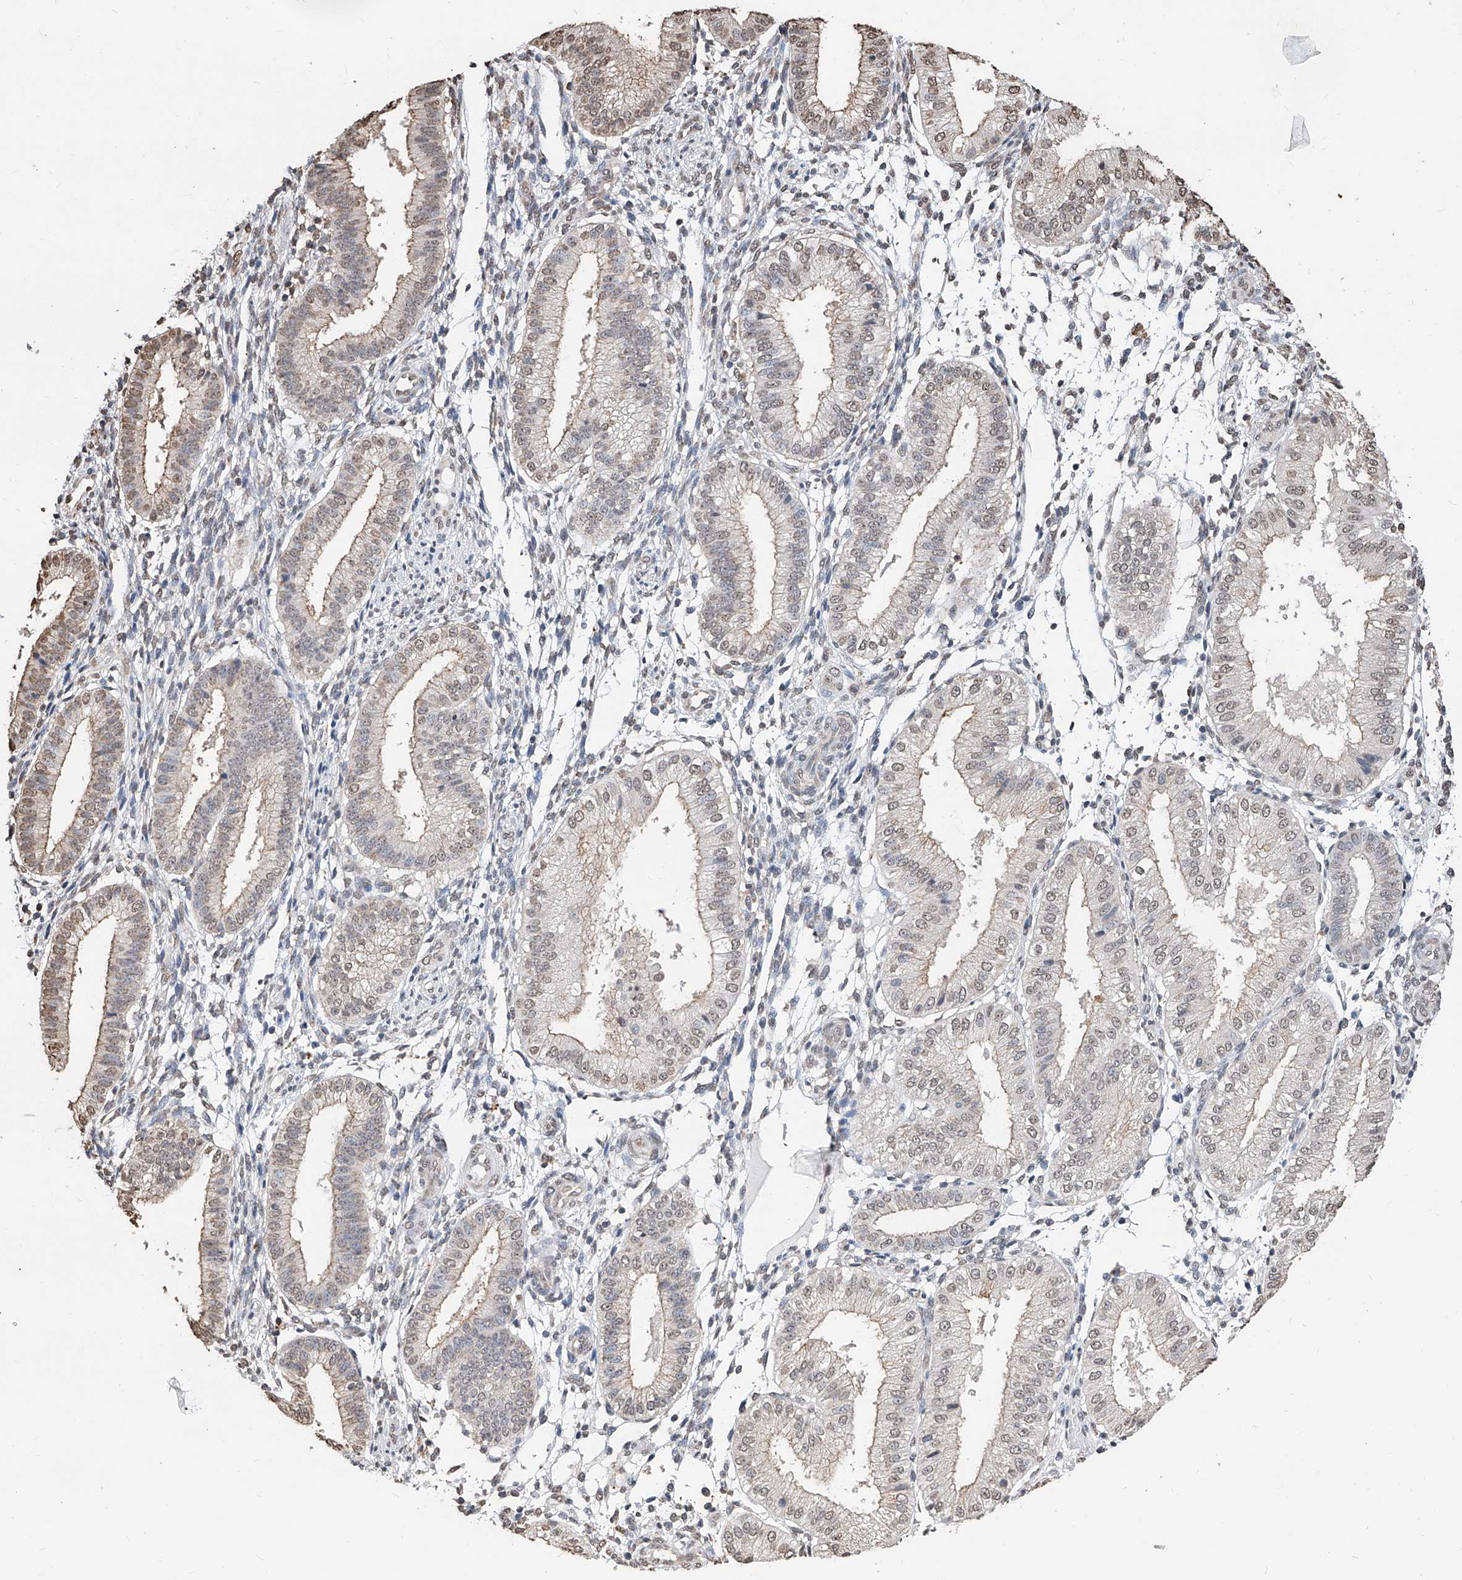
{"staining": {"intensity": "negative", "quantity": "none", "location": "none"}, "tissue": "endometrium", "cell_type": "Cells in endometrial stroma", "image_type": "normal", "snomed": [{"axis": "morphology", "description": "Normal tissue, NOS"}, {"axis": "topography", "description": "Endometrium"}], "caption": "Immunohistochemistry histopathology image of benign endometrium: human endometrium stained with DAB displays no significant protein staining in cells in endometrial stroma.", "gene": "RP9", "patient": {"sex": "female", "age": 39}}